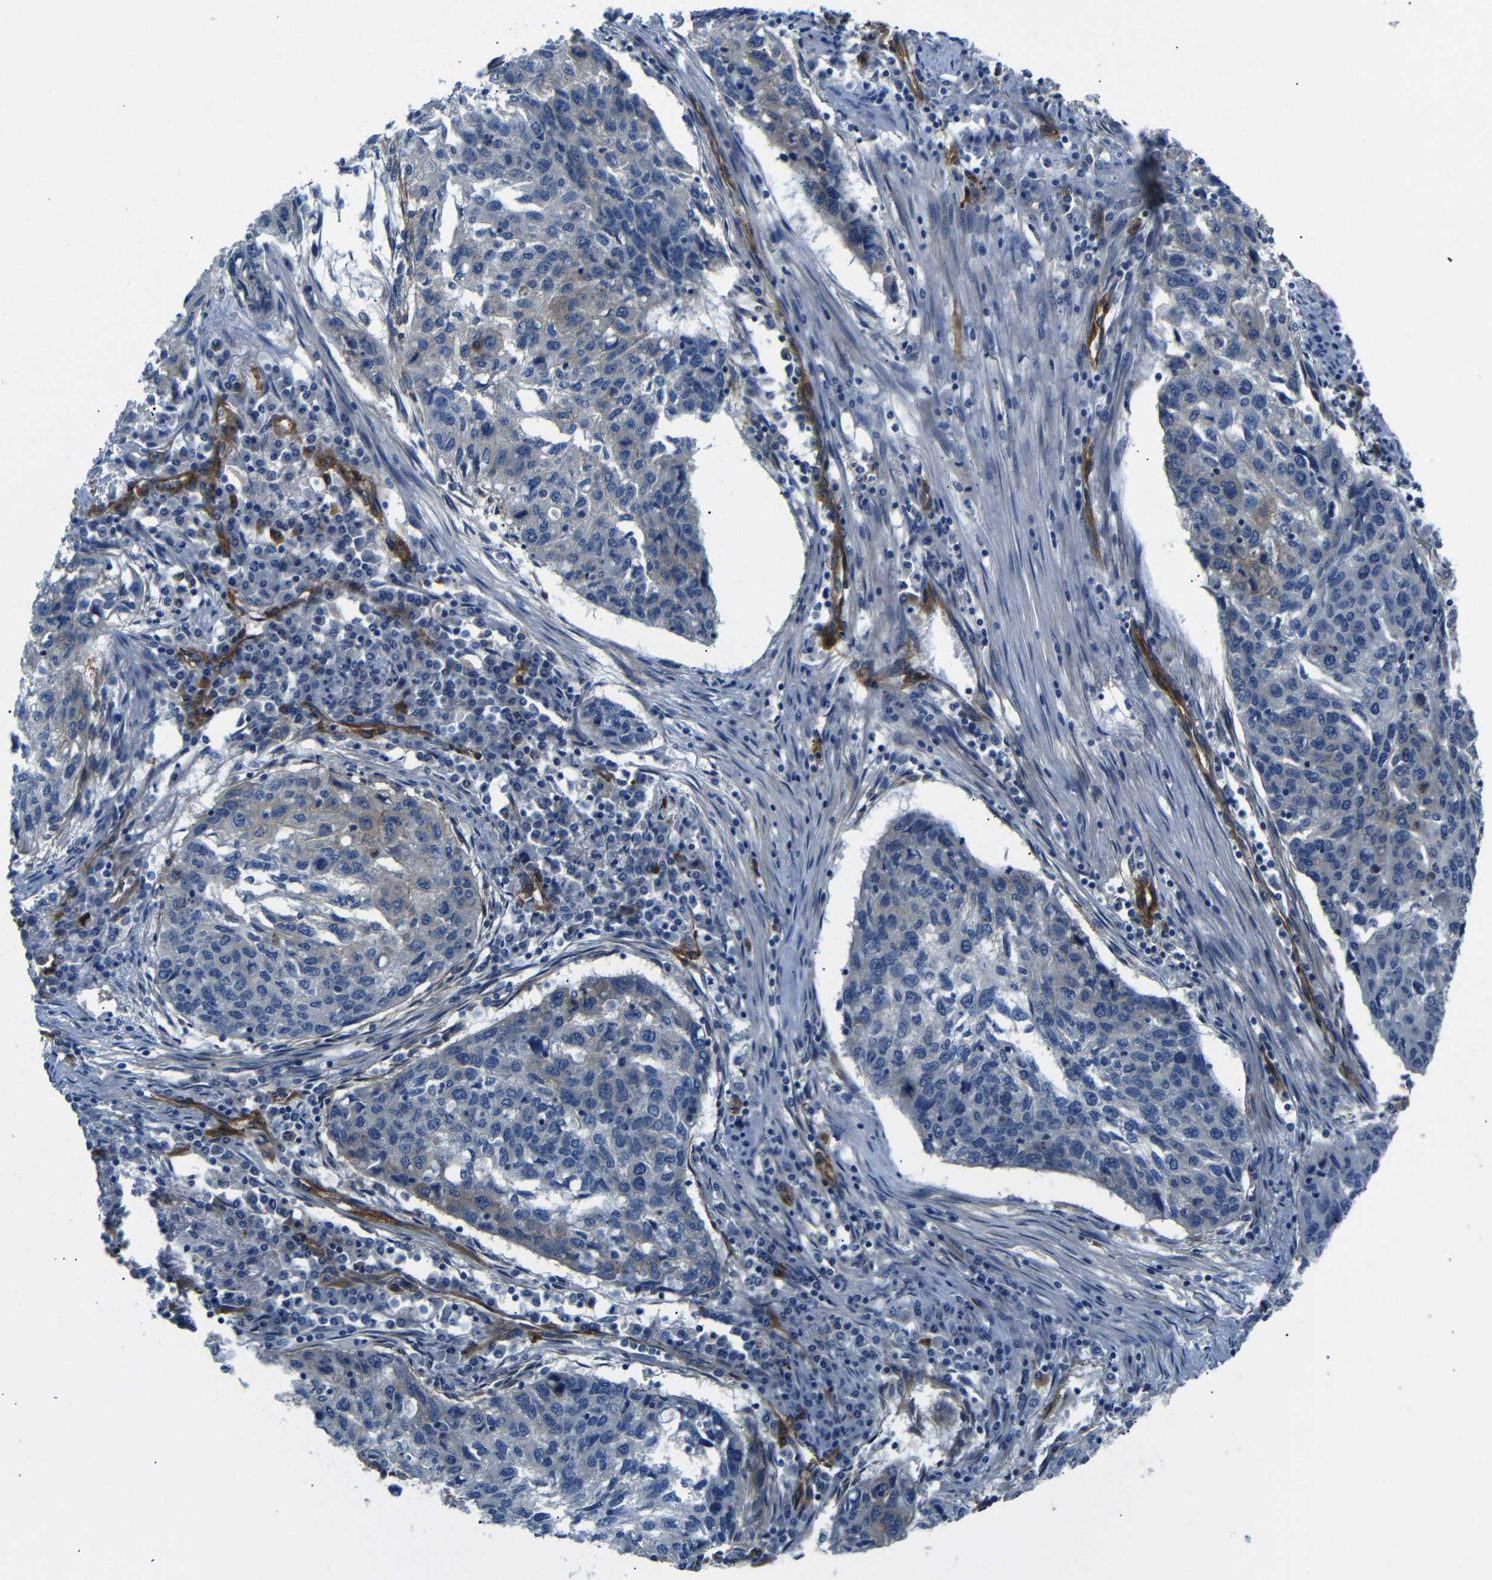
{"staining": {"intensity": "weak", "quantity": "<25%", "location": "cytoplasmic/membranous"}, "tissue": "lung cancer", "cell_type": "Tumor cells", "image_type": "cancer", "snomed": [{"axis": "morphology", "description": "Squamous cell carcinoma, NOS"}, {"axis": "topography", "description": "Lung"}], "caption": "Immunohistochemistry histopathology image of lung squamous cell carcinoma stained for a protein (brown), which demonstrates no positivity in tumor cells. Brightfield microscopy of immunohistochemistry stained with DAB (brown) and hematoxylin (blue), captured at high magnification.", "gene": "MYO1B", "patient": {"sex": "female", "age": 63}}